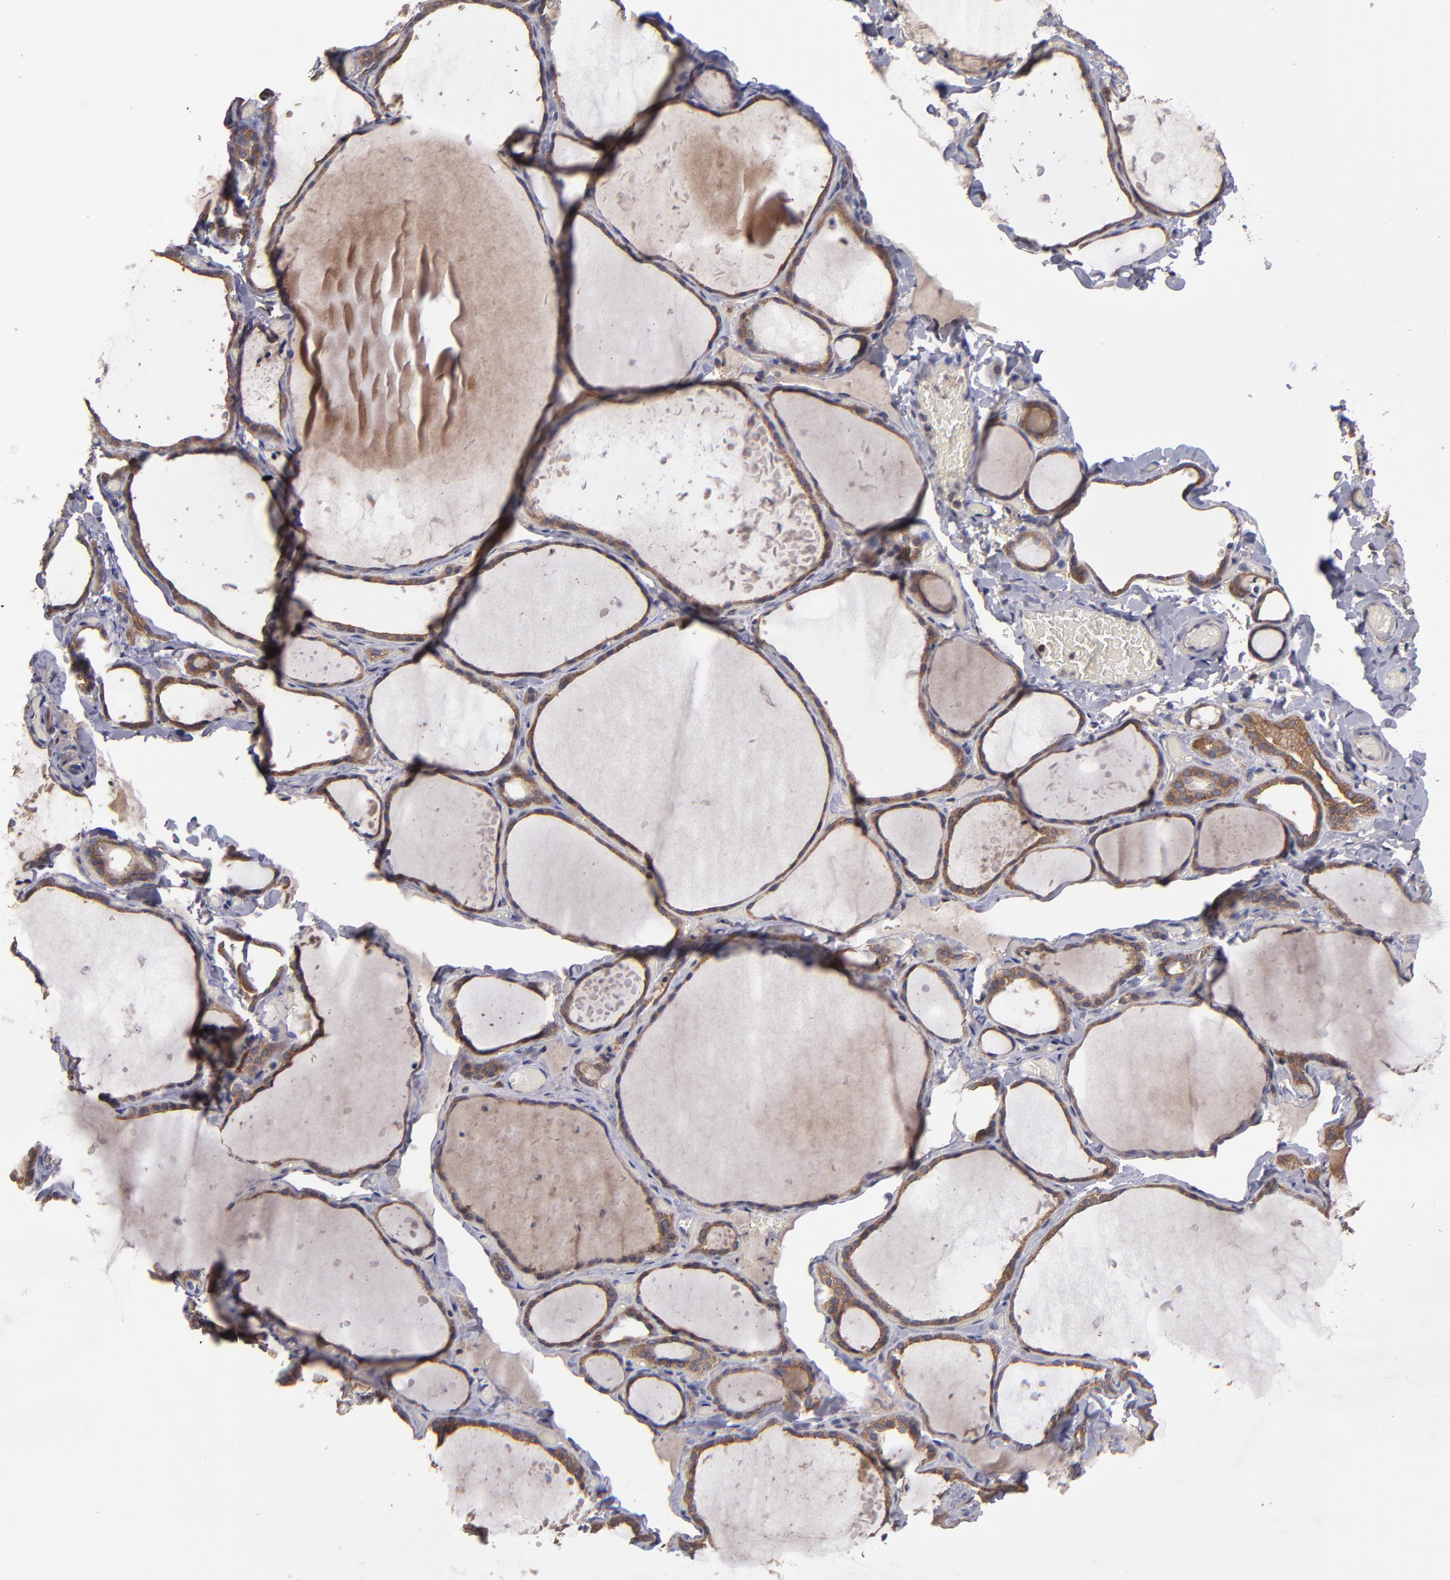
{"staining": {"intensity": "moderate", "quantity": ">75%", "location": "cytoplasmic/membranous"}, "tissue": "thyroid gland", "cell_type": "Glandular cells", "image_type": "normal", "snomed": [{"axis": "morphology", "description": "Normal tissue, NOS"}, {"axis": "topography", "description": "Thyroid gland"}], "caption": "The micrograph demonstrates staining of normal thyroid gland, revealing moderate cytoplasmic/membranous protein expression (brown color) within glandular cells.", "gene": "NF2", "patient": {"sex": "female", "age": 22}}